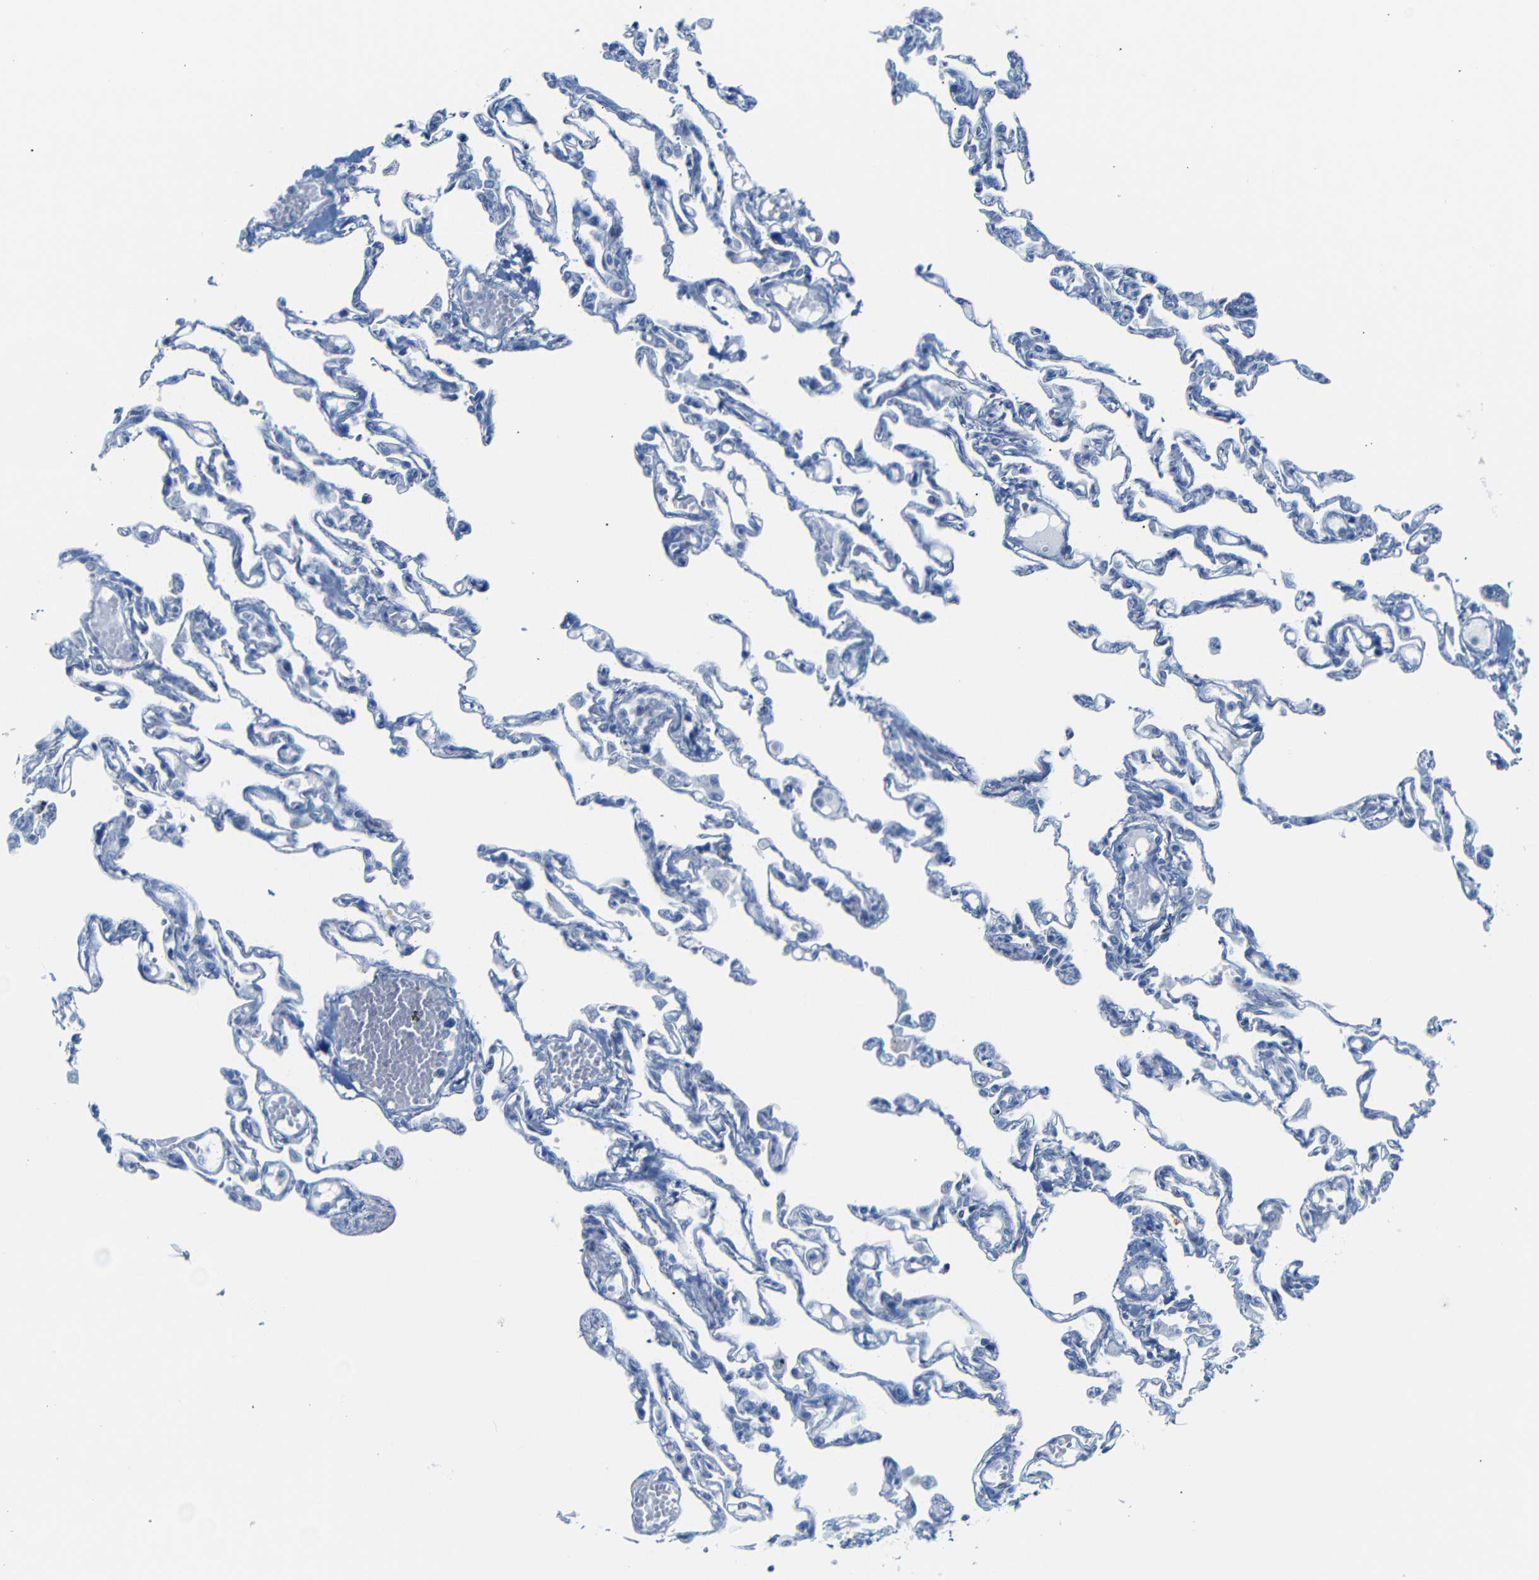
{"staining": {"intensity": "negative", "quantity": "none", "location": "none"}, "tissue": "lung", "cell_type": "Alveolar cells", "image_type": "normal", "snomed": [{"axis": "morphology", "description": "Normal tissue, NOS"}, {"axis": "topography", "description": "Lung"}], "caption": "This image is of normal lung stained with immunohistochemistry (IHC) to label a protein in brown with the nuclei are counter-stained blue. There is no staining in alveolar cells.", "gene": "FCRL1", "patient": {"sex": "male", "age": 21}}